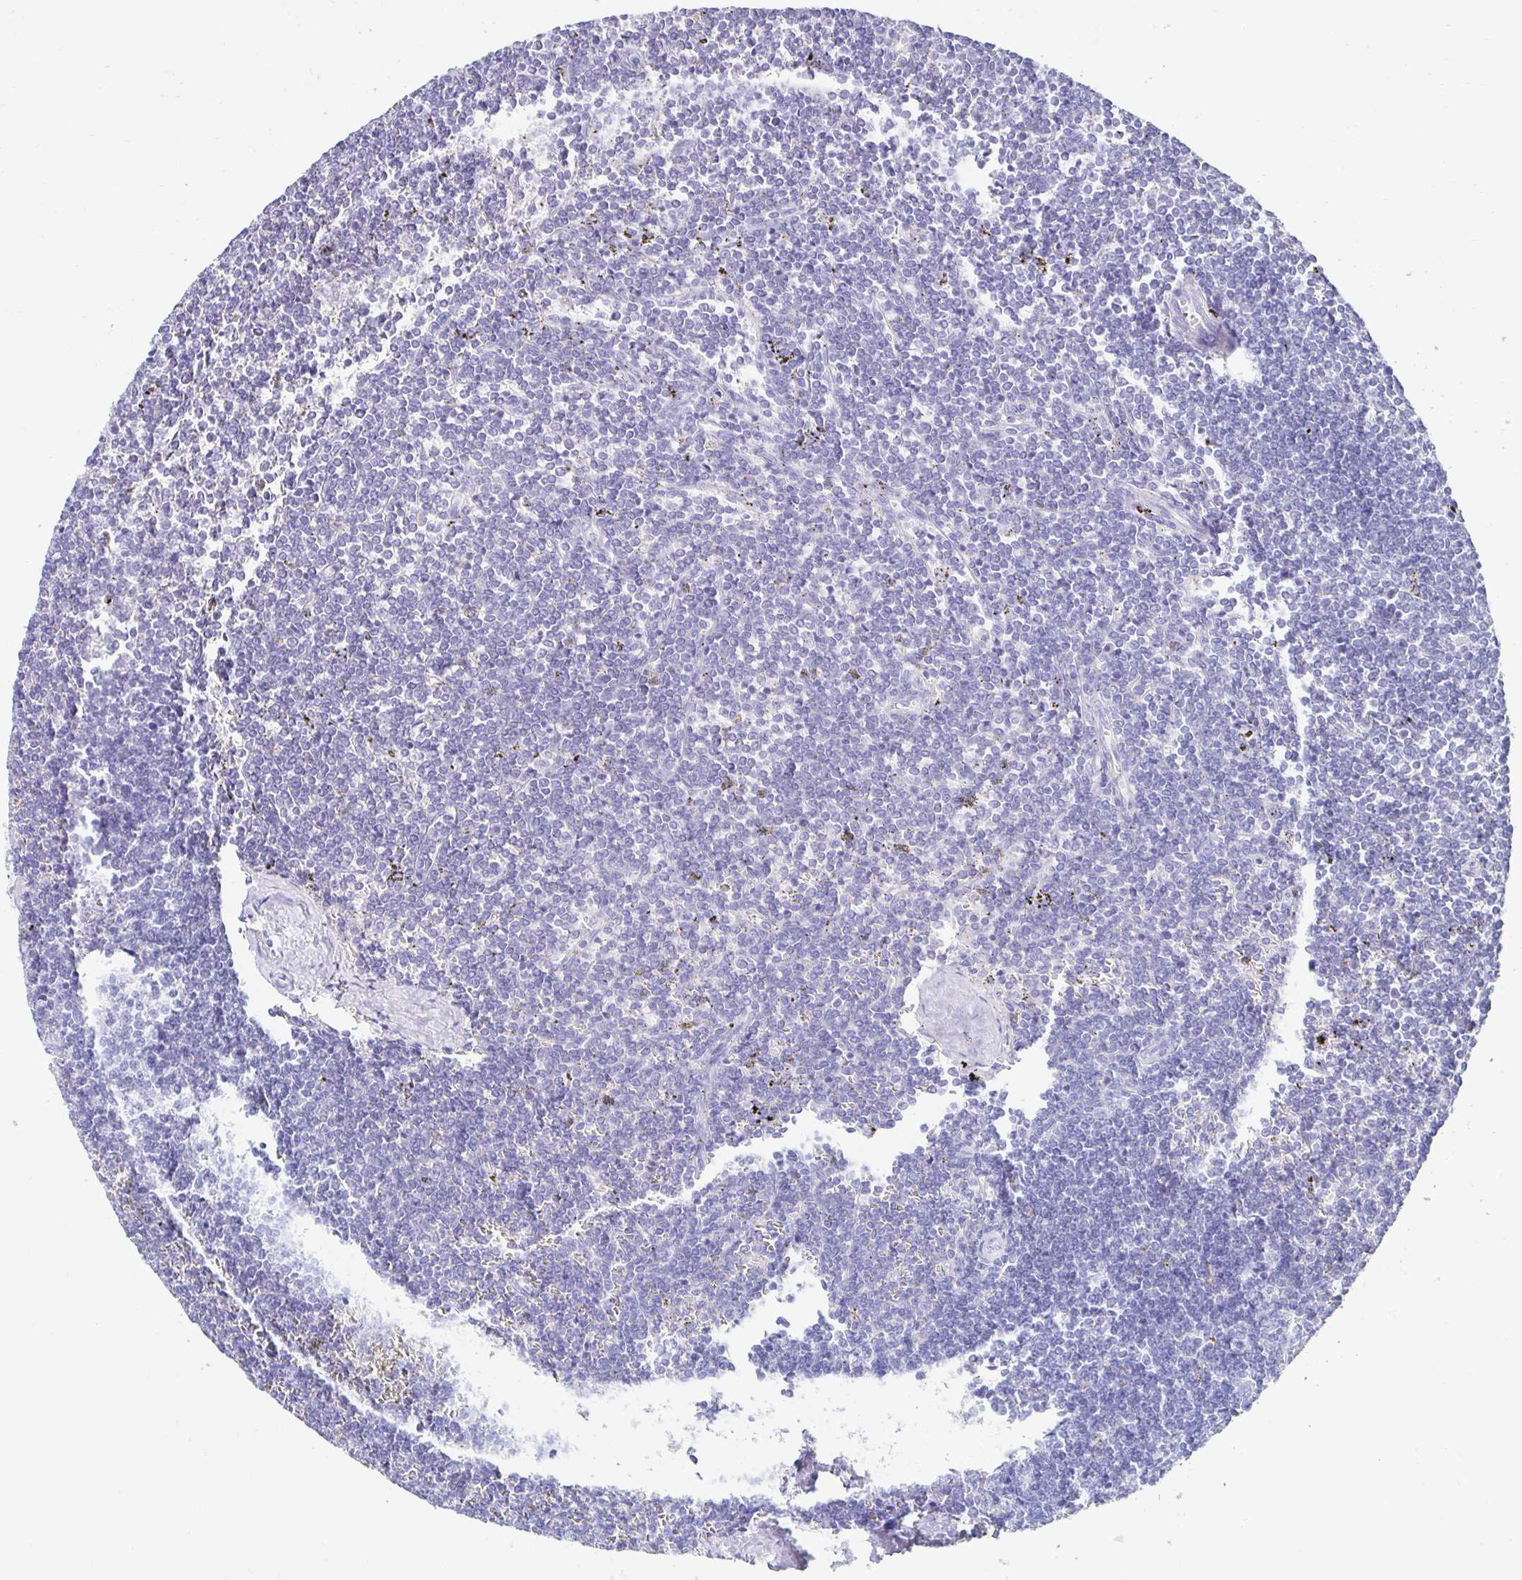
{"staining": {"intensity": "negative", "quantity": "none", "location": "none"}, "tissue": "lymphoma", "cell_type": "Tumor cells", "image_type": "cancer", "snomed": [{"axis": "morphology", "description": "Malignant lymphoma, non-Hodgkin's type, Low grade"}, {"axis": "topography", "description": "Spleen"}], "caption": "Image shows no significant protein positivity in tumor cells of lymphoma.", "gene": "CA9", "patient": {"sex": "male", "age": 78}}